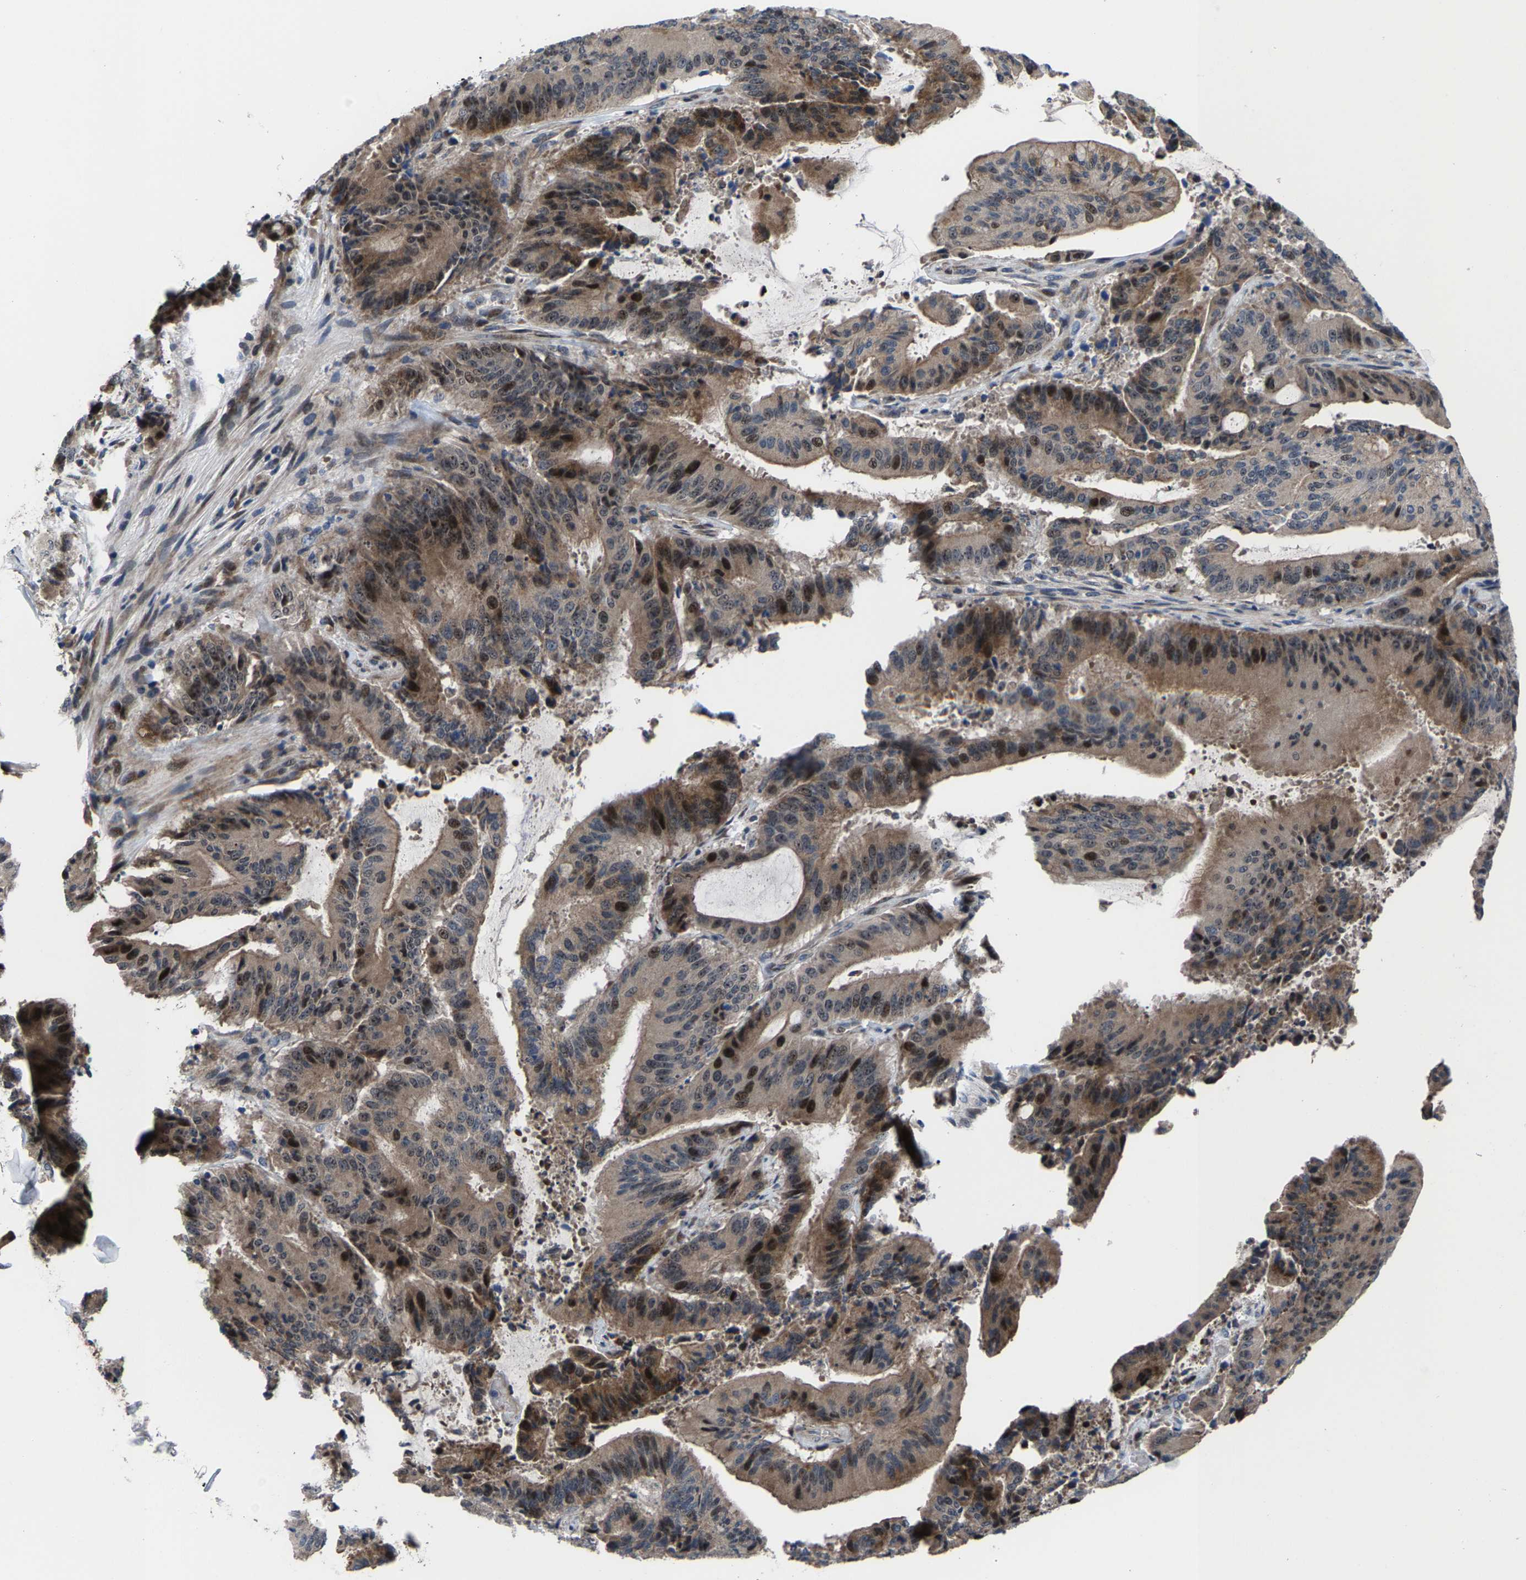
{"staining": {"intensity": "strong", "quantity": "25%-75%", "location": "cytoplasmic/membranous,nuclear"}, "tissue": "liver cancer", "cell_type": "Tumor cells", "image_type": "cancer", "snomed": [{"axis": "morphology", "description": "Normal tissue, NOS"}, {"axis": "morphology", "description": "Cholangiocarcinoma"}, {"axis": "topography", "description": "Liver"}, {"axis": "topography", "description": "Peripheral nerve tissue"}], "caption": "Protein staining displays strong cytoplasmic/membranous and nuclear positivity in approximately 25%-75% of tumor cells in cholangiocarcinoma (liver).", "gene": "HAUS6", "patient": {"sex": "female", "age": 73}}